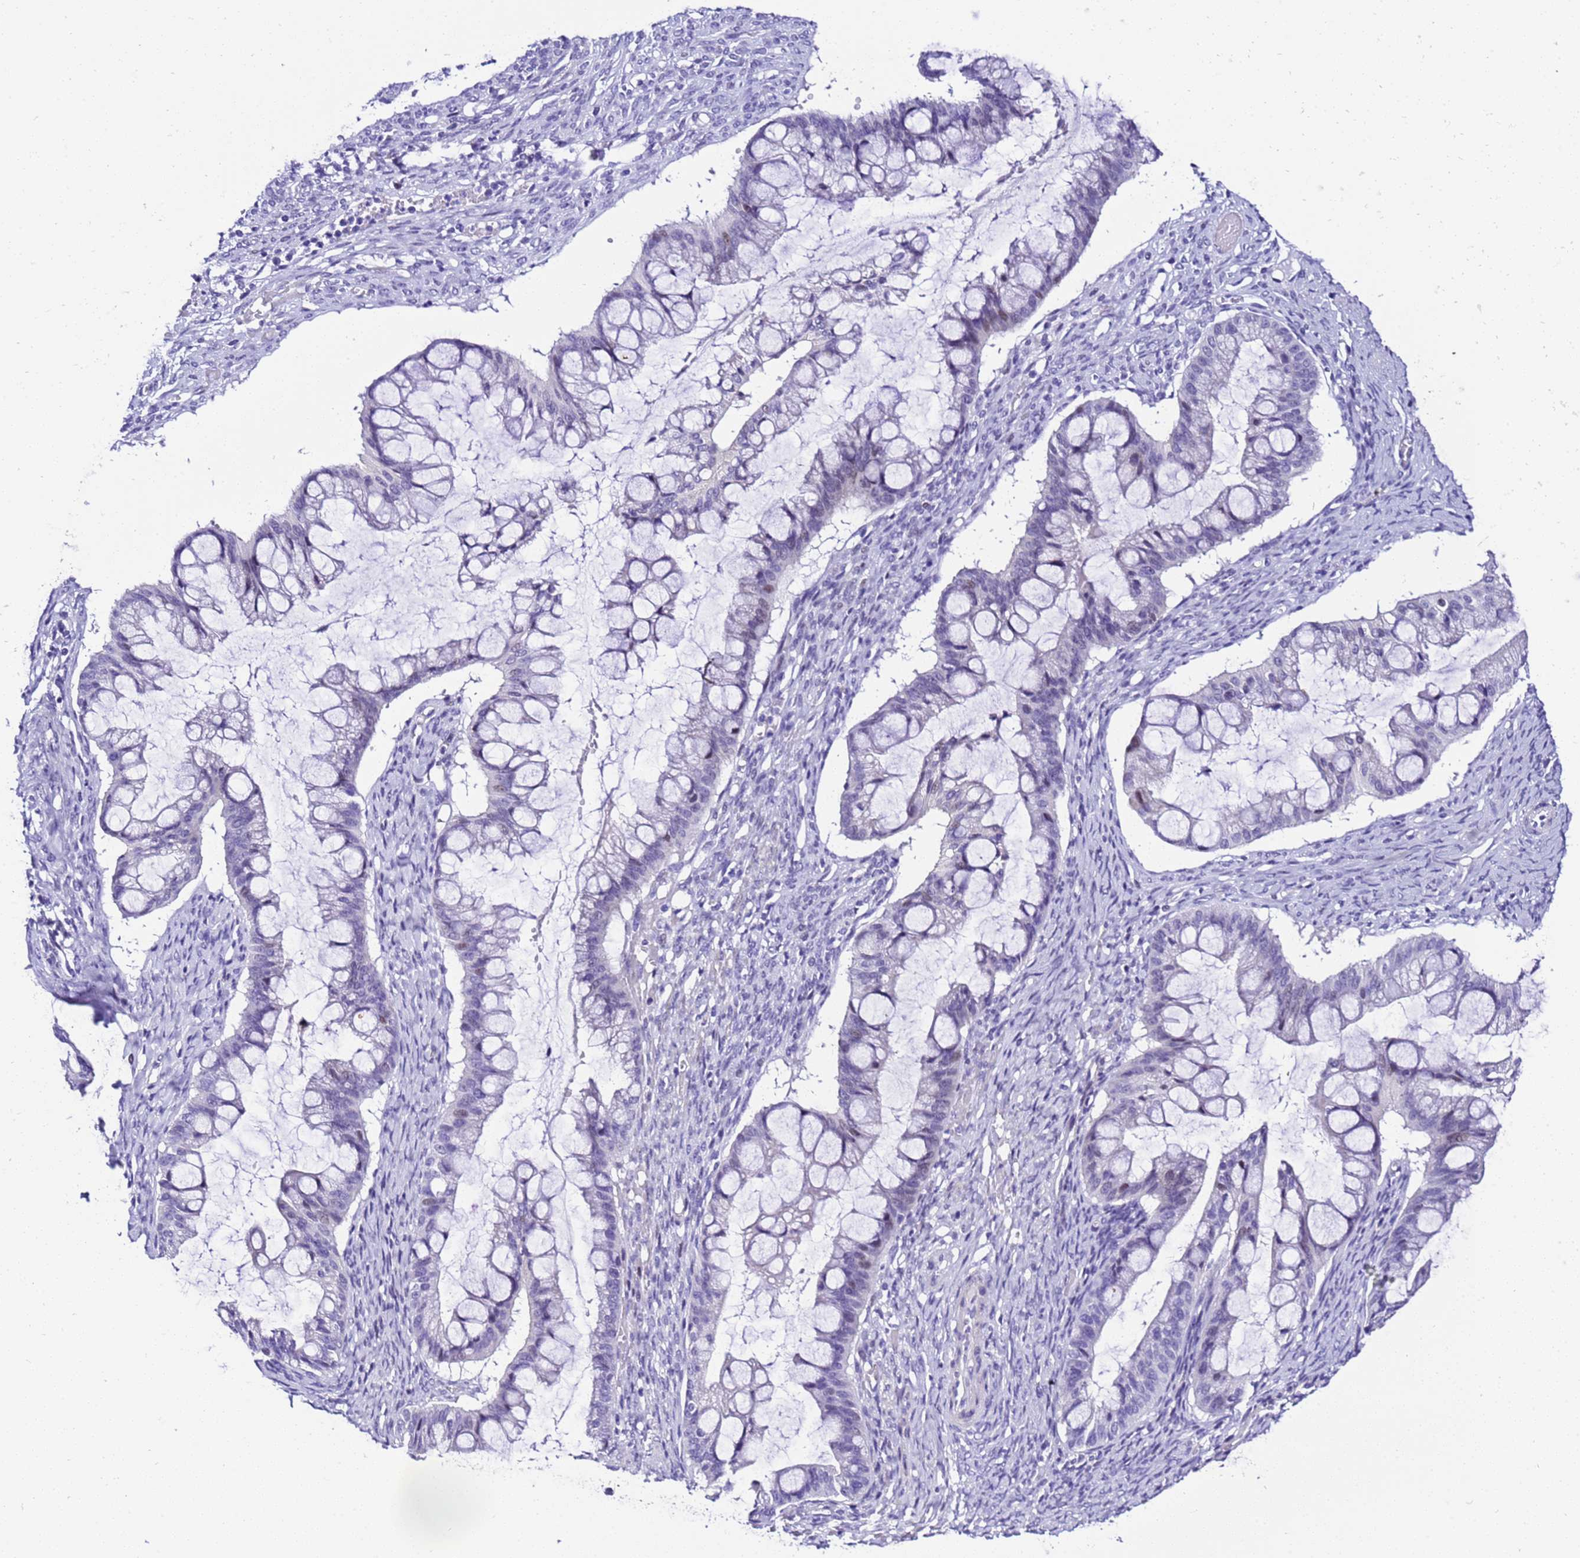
{"staining": {"intensity": "negative", "quantity": "none", "location": "none"}, "tissue": "ovarian cancer", "cell_type": "Tumor cells", "image_type": "cancer", "snomed": [{"axis": "morphology", "description": "Cystadenocarcinoma, mucinous, NOS"}, {"axis": "topography", "description": "Ovary"}], "caption": "DAB (3,3'-diaminobenzidine) immunohistochemical staining of human ovarian cancer reveals no significant staining in tumor cells.", "gene": "ZNF417", "patient": {"sex": "female", "age": 73}}